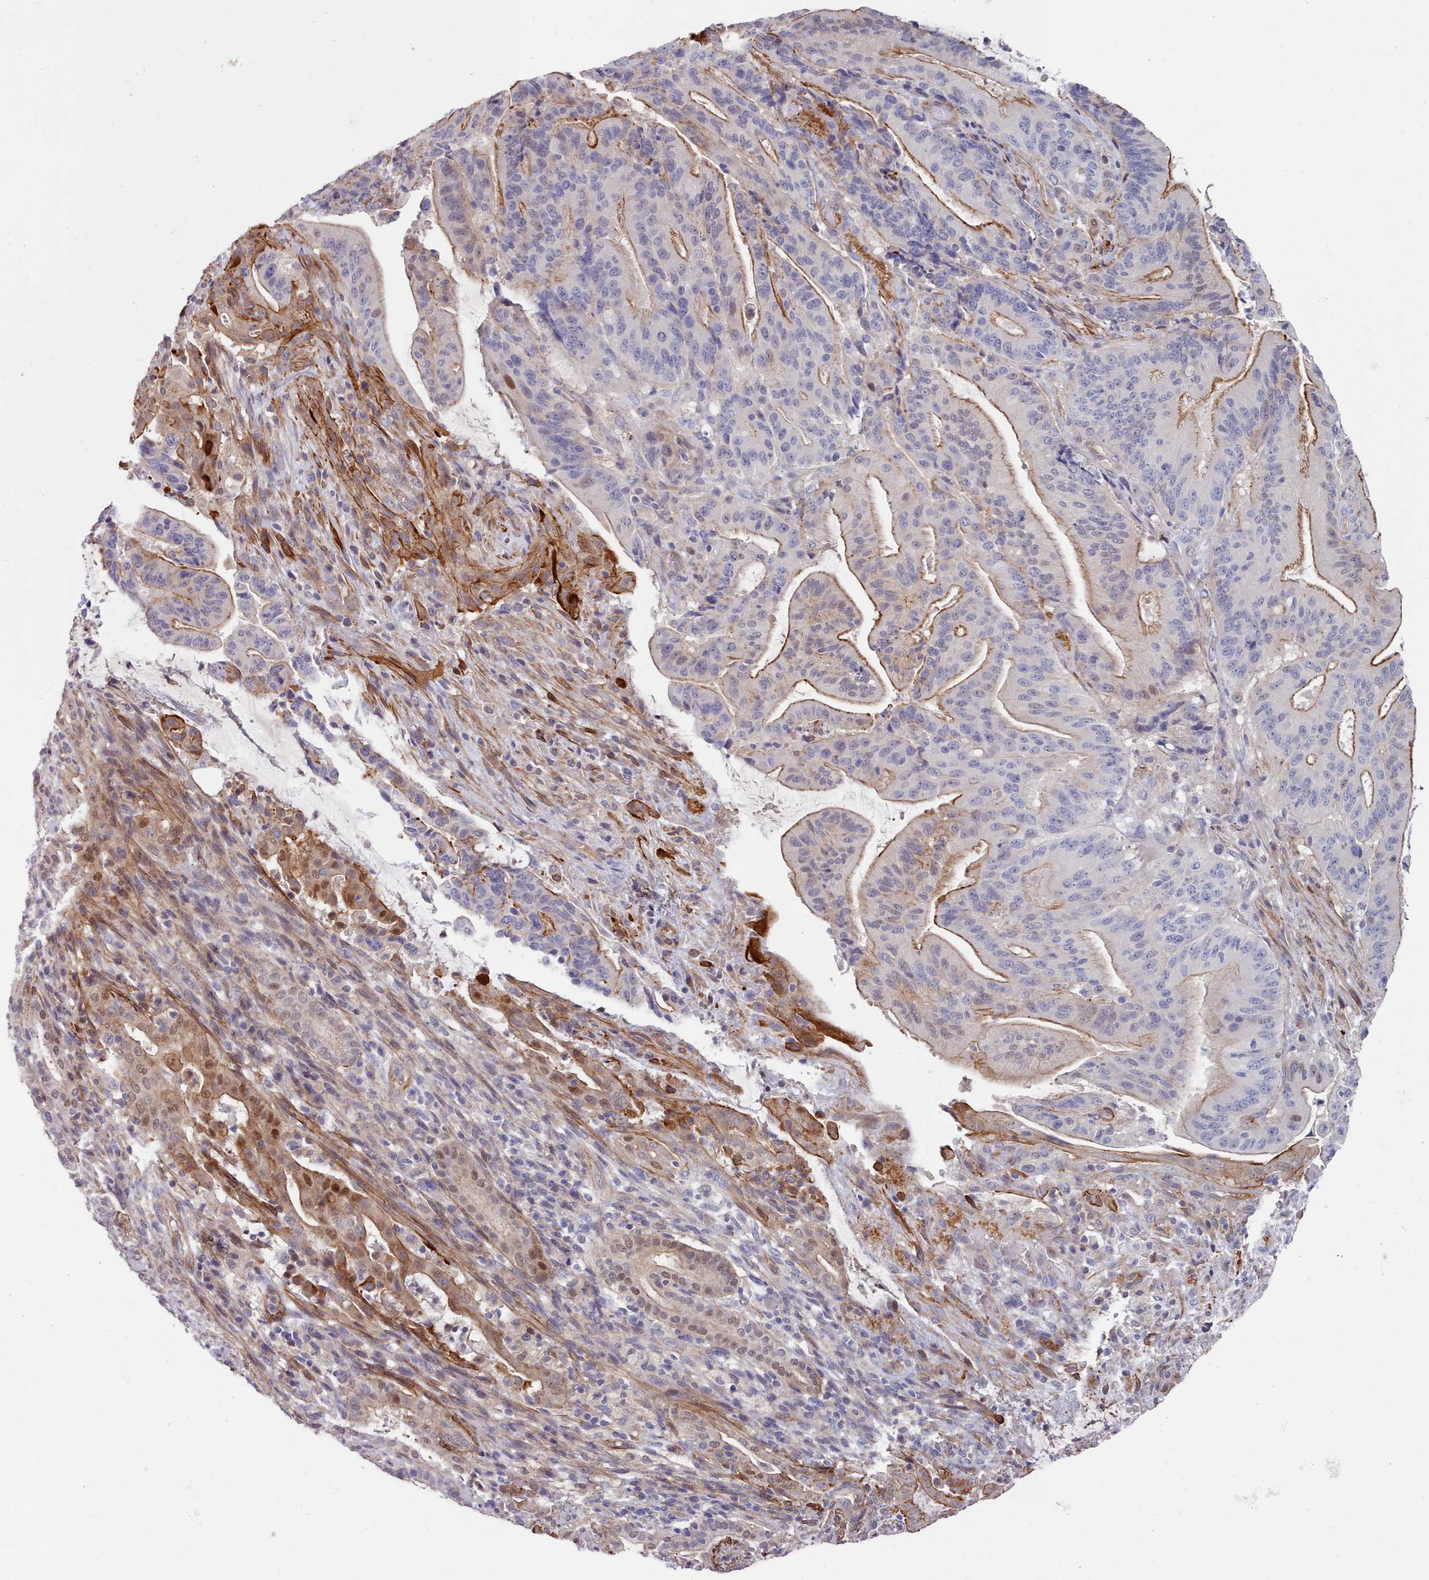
{"staining": {"intensity": "moderate", "quantity": "25%-75%", "location": "cytoplasmic/membranous,nuclear"}, "tissue": "liver cancer", "cell_type": "Tumor cells", "image_type": "cancer", "snomed": [{"axis": "morphology", "description": "Normal tissue, NOS"}, {"axis": "morphology", "description": "Cholangiocarcinoma"}, {"axis": "topography", "description": "Liver"}, {"axis": "topography", "description": "Peripheral nerve tissue"}], "caption": "IHC histopathology image of neoplastic tissue: human cholangiocarcinoma (liver) stained using immunohistochemistry (IHC) exhibits medium levels of moderate protein expression localized specifically in the cytoplasmic/membranous and nuclear of tumor cells, appearing as a cytoplasmic/membranous and nuclear brown color.", "gene": "G6PC1", "patient": {"sex": "female", "age": 73}}